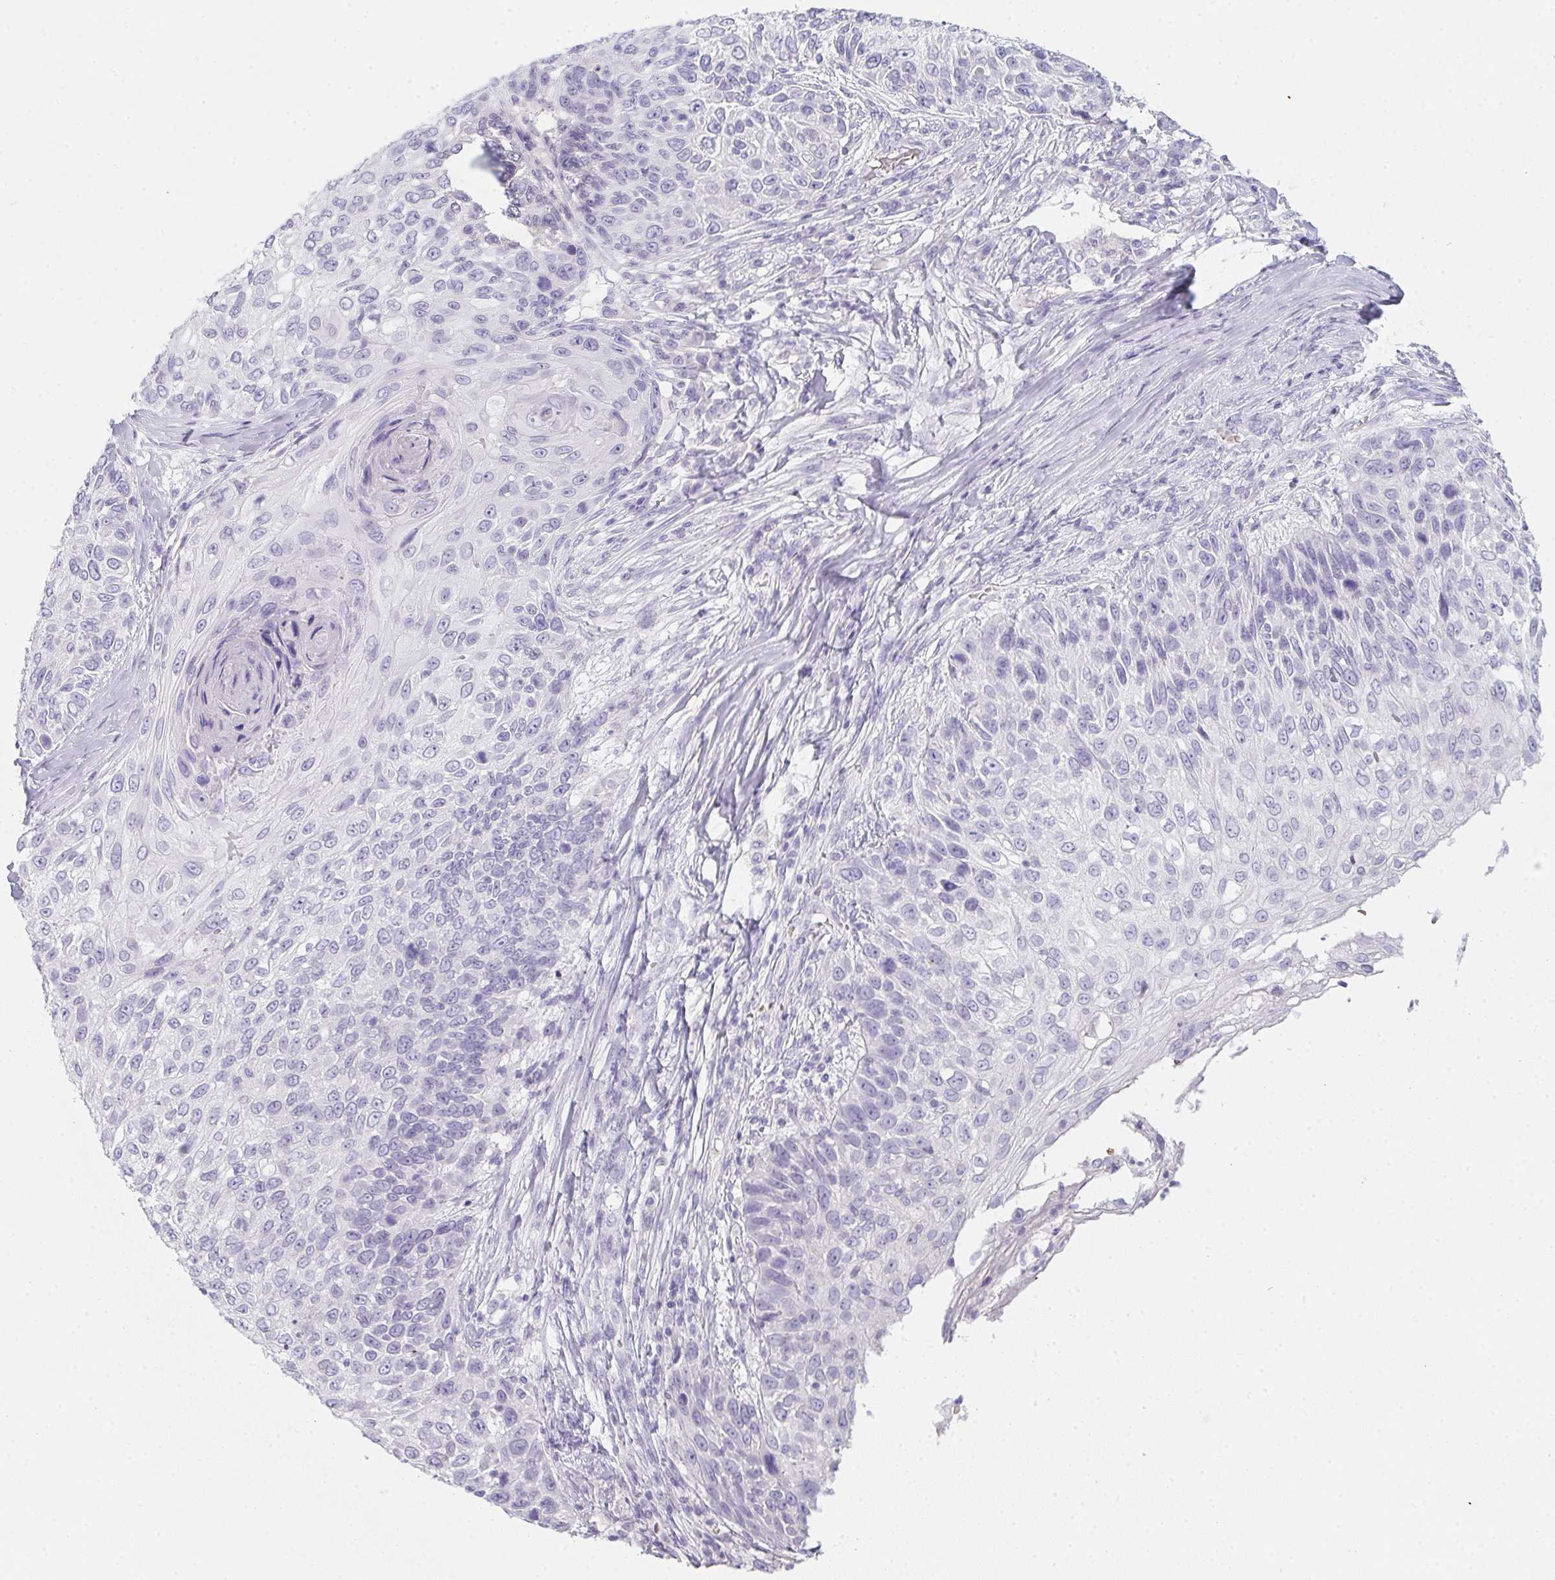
{"staining": {"intensity": "negative", "quantity": "none", "location": "none"}, "tissue": "skin cancer", "cell_type": "Tumor cells", "image_type": "cancer", "snomed": [{"axis": "morphology", "description": "Squamous cell carcinoma, NOS"}, {"axis": "topography", "description": "Skin"}], "caption": "An immunohistochemistry (IHC) histopathology image of skin cancer is shown. There is no staining in tumor cells of skin cancer. (DAB (3,3'-diaminobenzidine) IHC visualized using brightfield microscopy, high magnification).", "gene": "DCD", "patient": {"sex": "male", "age": 92}}